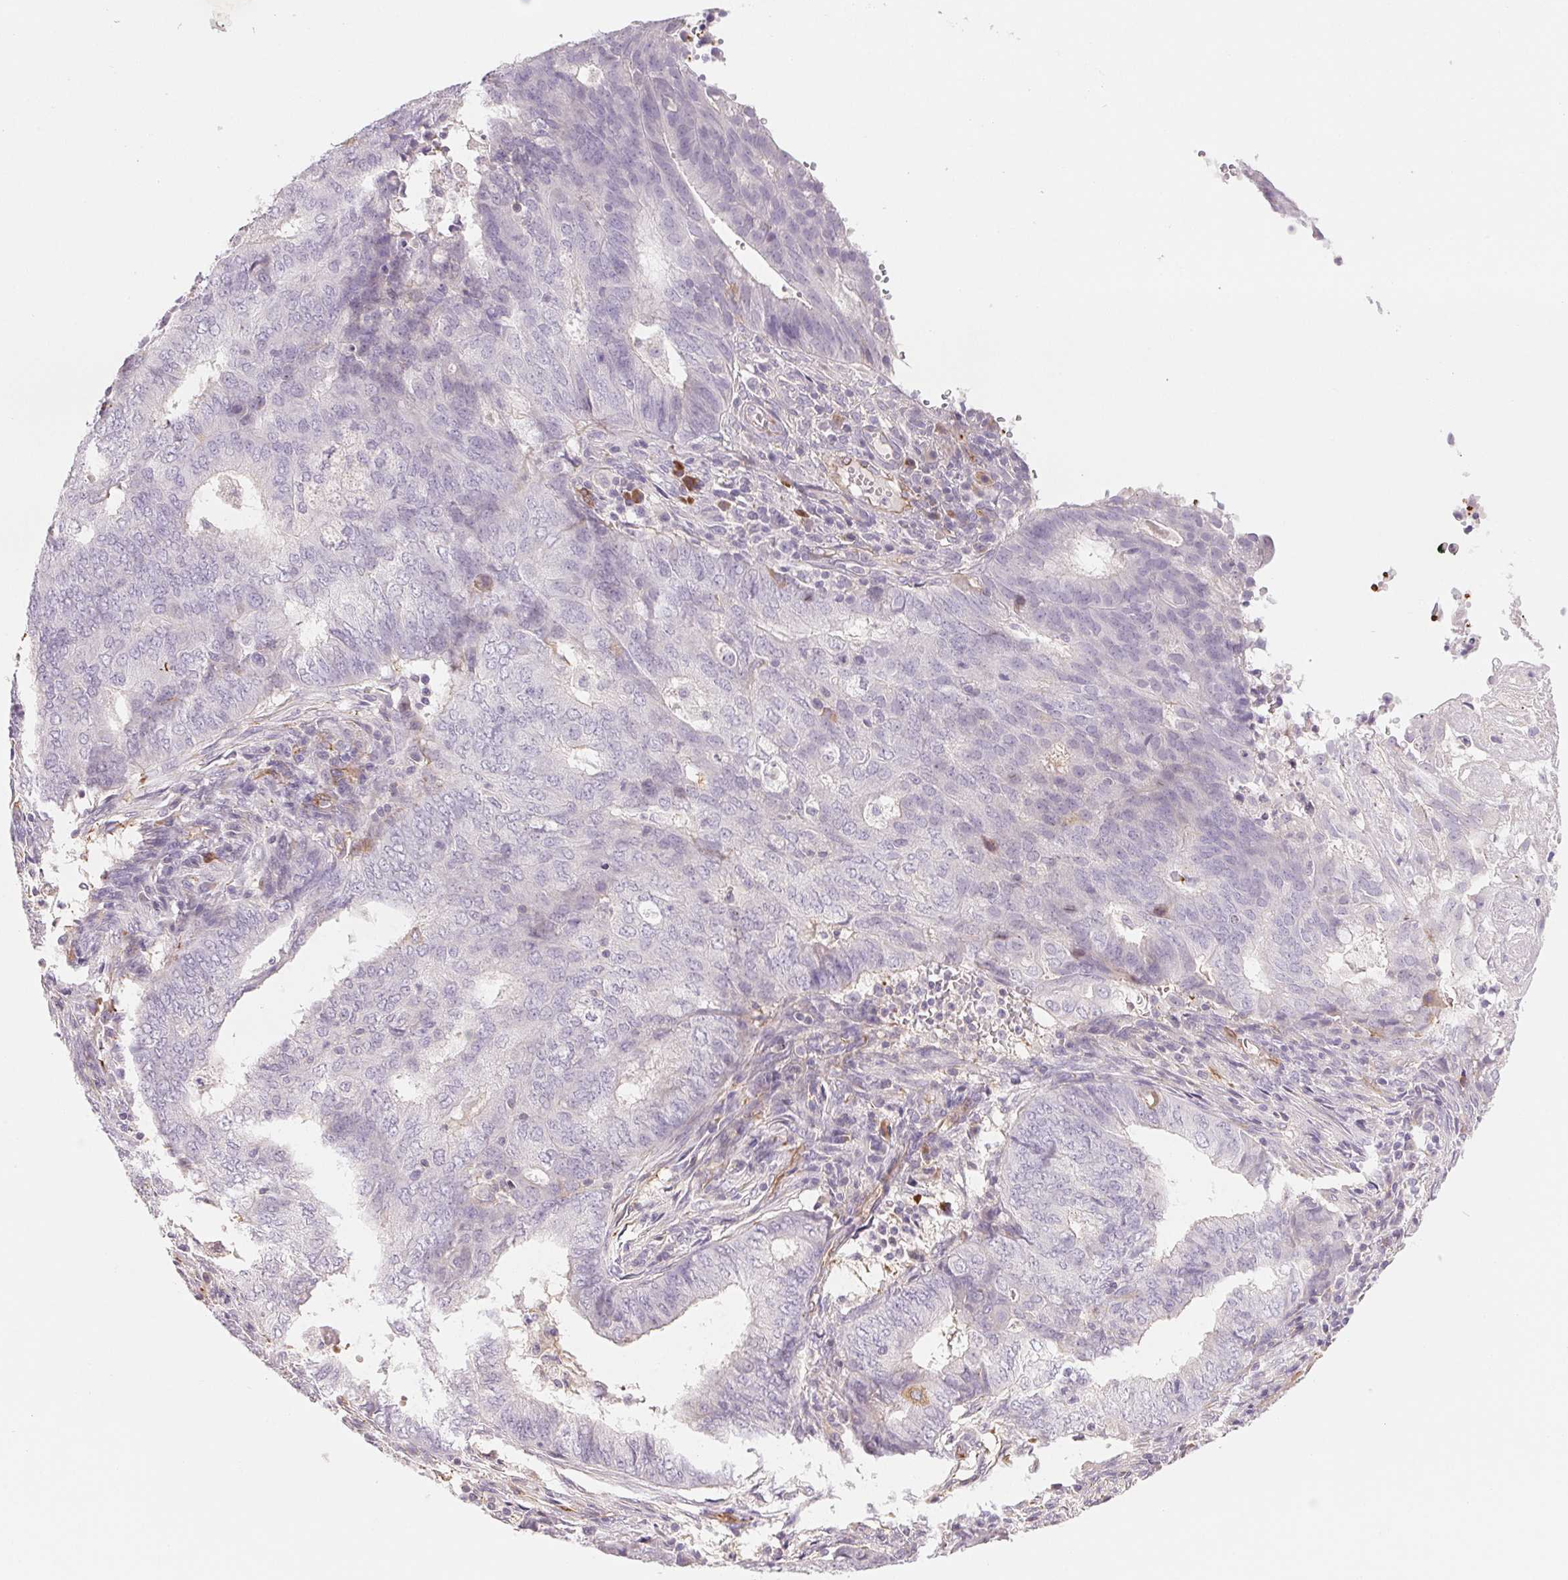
{"staining": {"intensity": "negative", "quantity": "none", "location": "none"}, "tissue": "endometrial cancer", "cell_type": "Tumor cells", "image_type": "cancer", "snomed": [{"axis": "morphology", "description": "Adenocarcinoma, NOS"}, {"axis": "topography", "description": "Endometrium"}], "caption": "Image shows no protein positivity in tumor cells of endometrial cancer tissue. (DAB (3,3'-diaminobenzidine) immunohistochemistry, high magnification).", "gene": "ANKRD13B", "patient": {"sex": "female", "age": 62}}